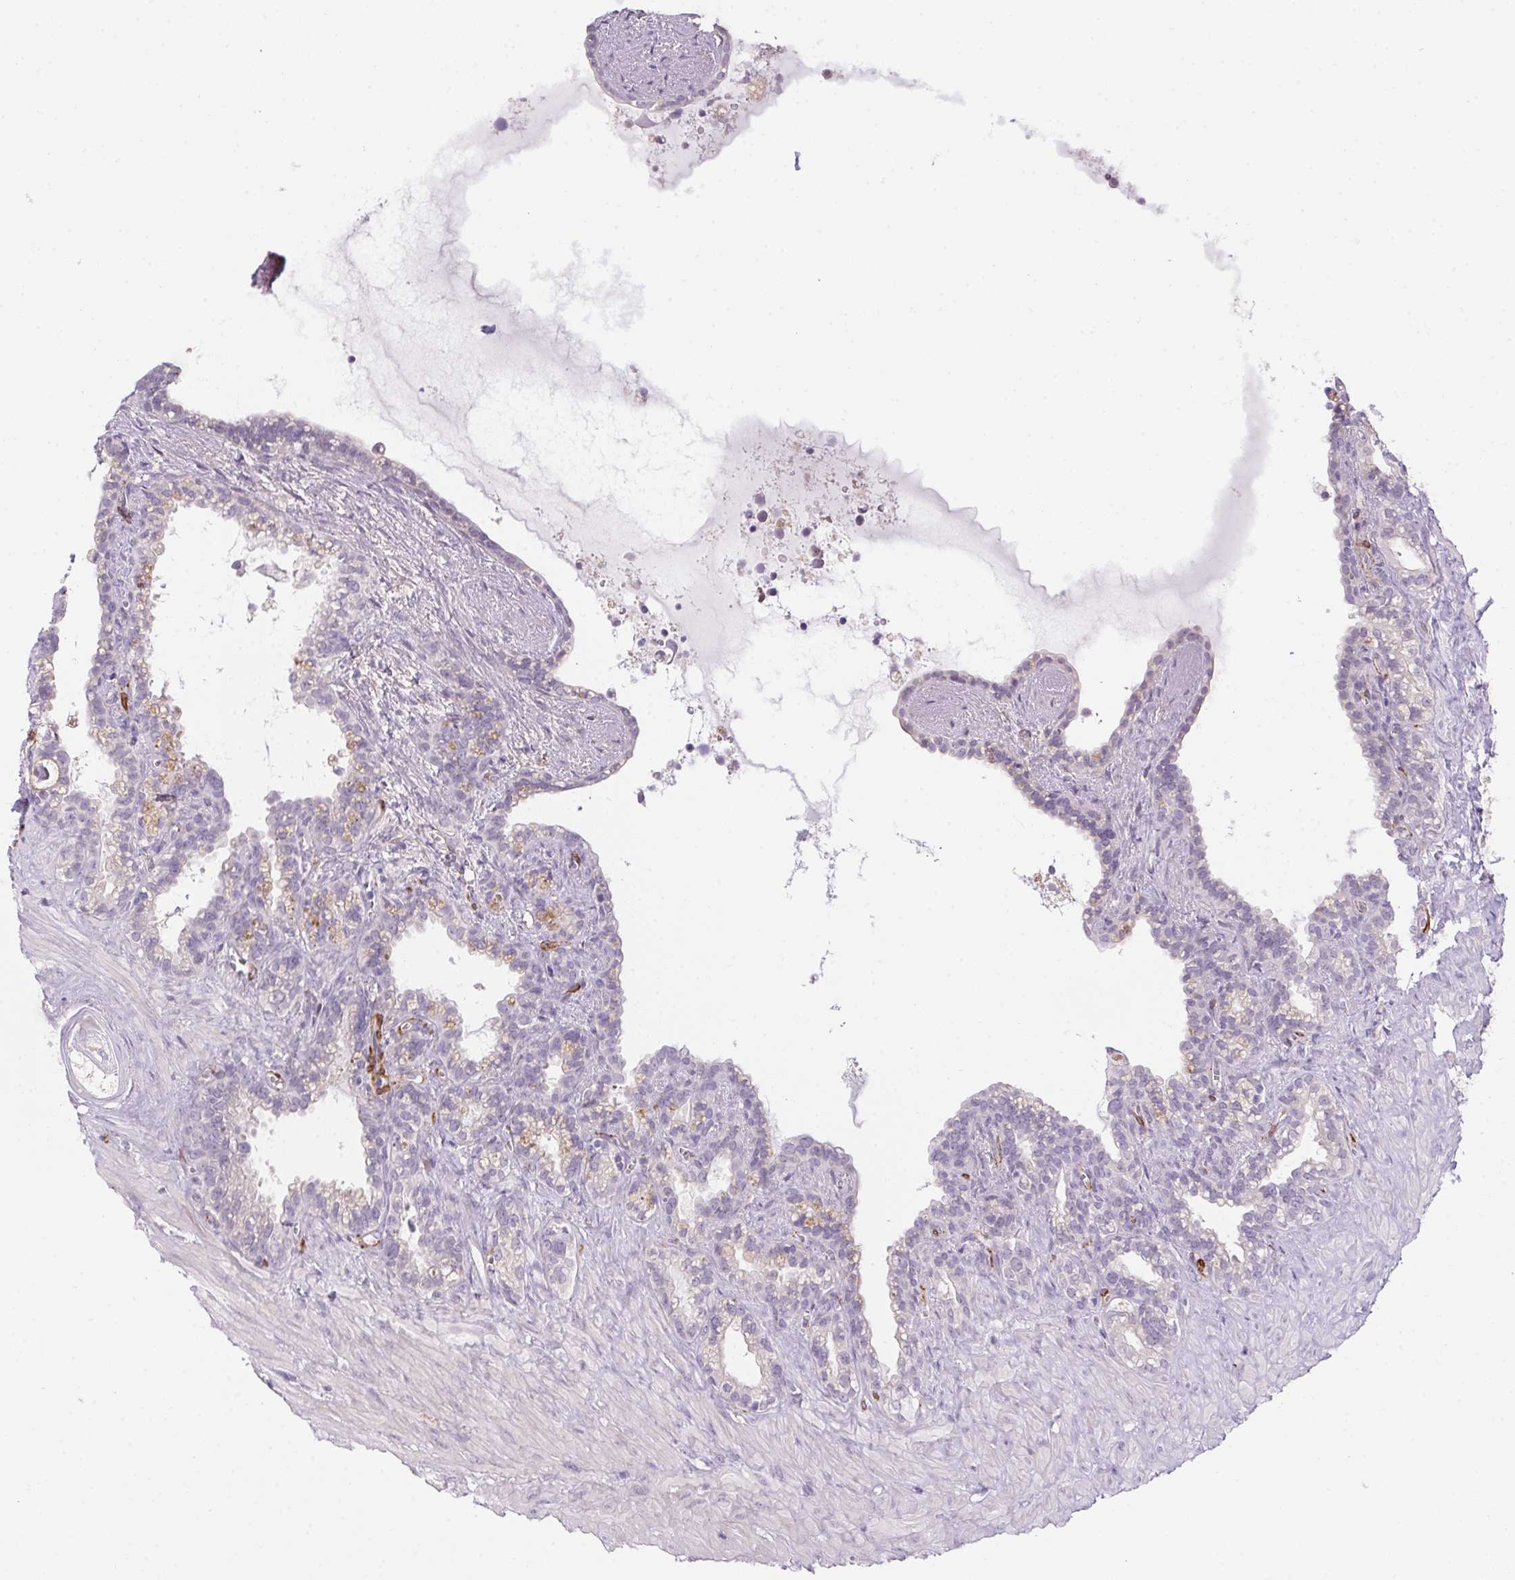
{"staining": {"intensity": "weak", "quantity": "<25%", "location": "cytoplasmic/membranous"}, "tissue": "seminal vesicle", "cell_type": "Glandular cells", "image_type": "normal", "snomed": [{"axis": "morphology", "description": "Normal tissue, NOS"}, {"axis": "topography", "description": "Seminal veicle"}], "caption": "IHC micrograph of unremarkable seminal vesicle: human seminal vesicle stained with DAB demonstrates no significant protein positivity in glandular cells. (Immunohistochemistry, brightfield microscopy, high magnification).", "gene": "HRC", "patient": {"sex": "male", "age": 76}}